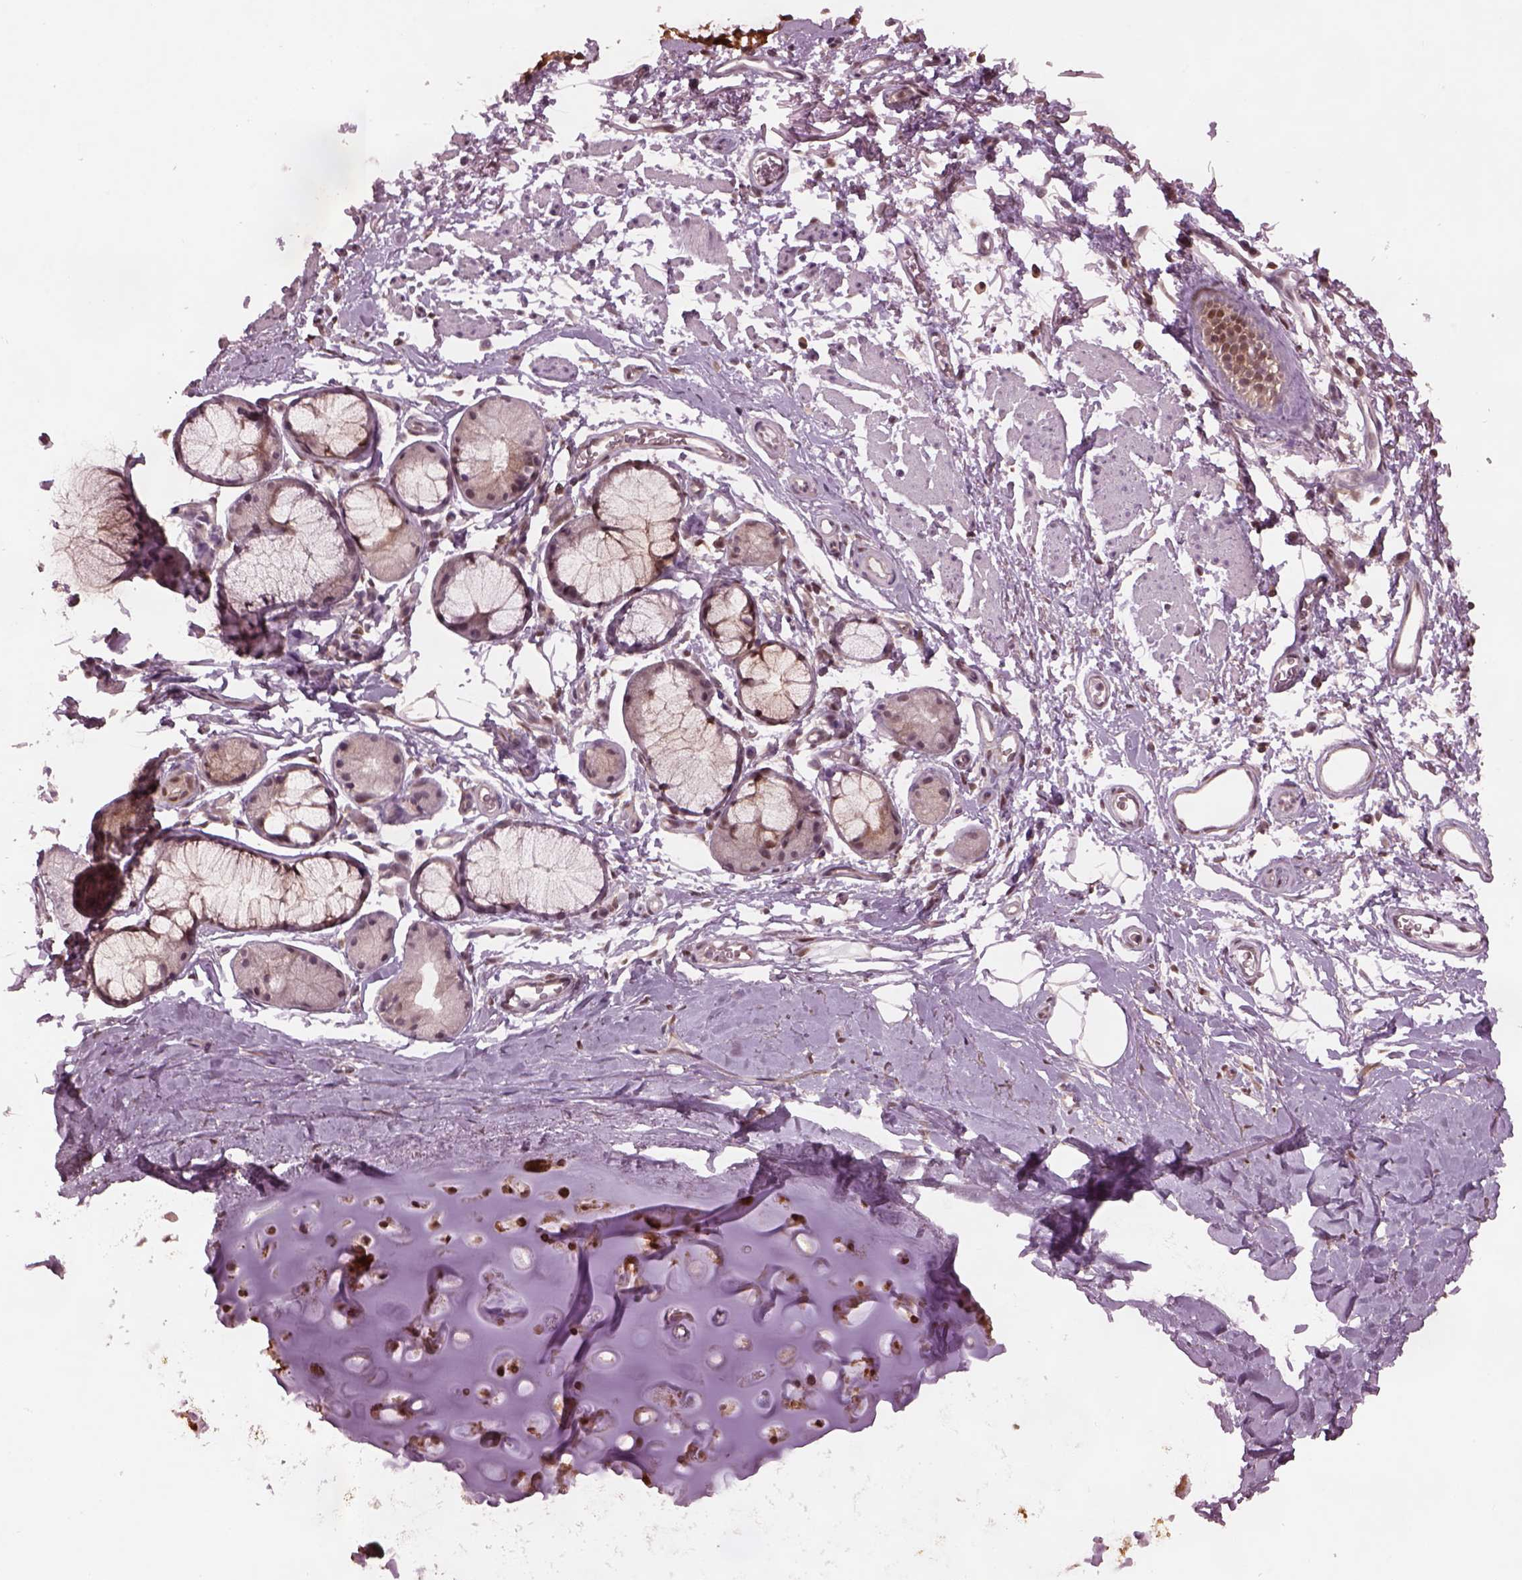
{"staining": {"intensity": "strong", "quantity": ">75%", "location": "cytoplasmic/membranous,nuclear"}, "tissue": "soft tissue", "cell_type": "Chondrocytes", "image_type": "normal", "snomed": [{"axis": "morphology", "description": "Normal tissue, NOS"}, {"axis": "topography", "description": "Cartilage tissue"}, {"axis": "topography", "description": "Bronchus"}], "caption": "This image shows IHC staining of normal soft tissue, with high strong cytoplasmic/membranous,nuclear expression in approximately >75% of chondrocytes.", "gene": "SRI", "patient": {"sex": "female", "age": 79}}